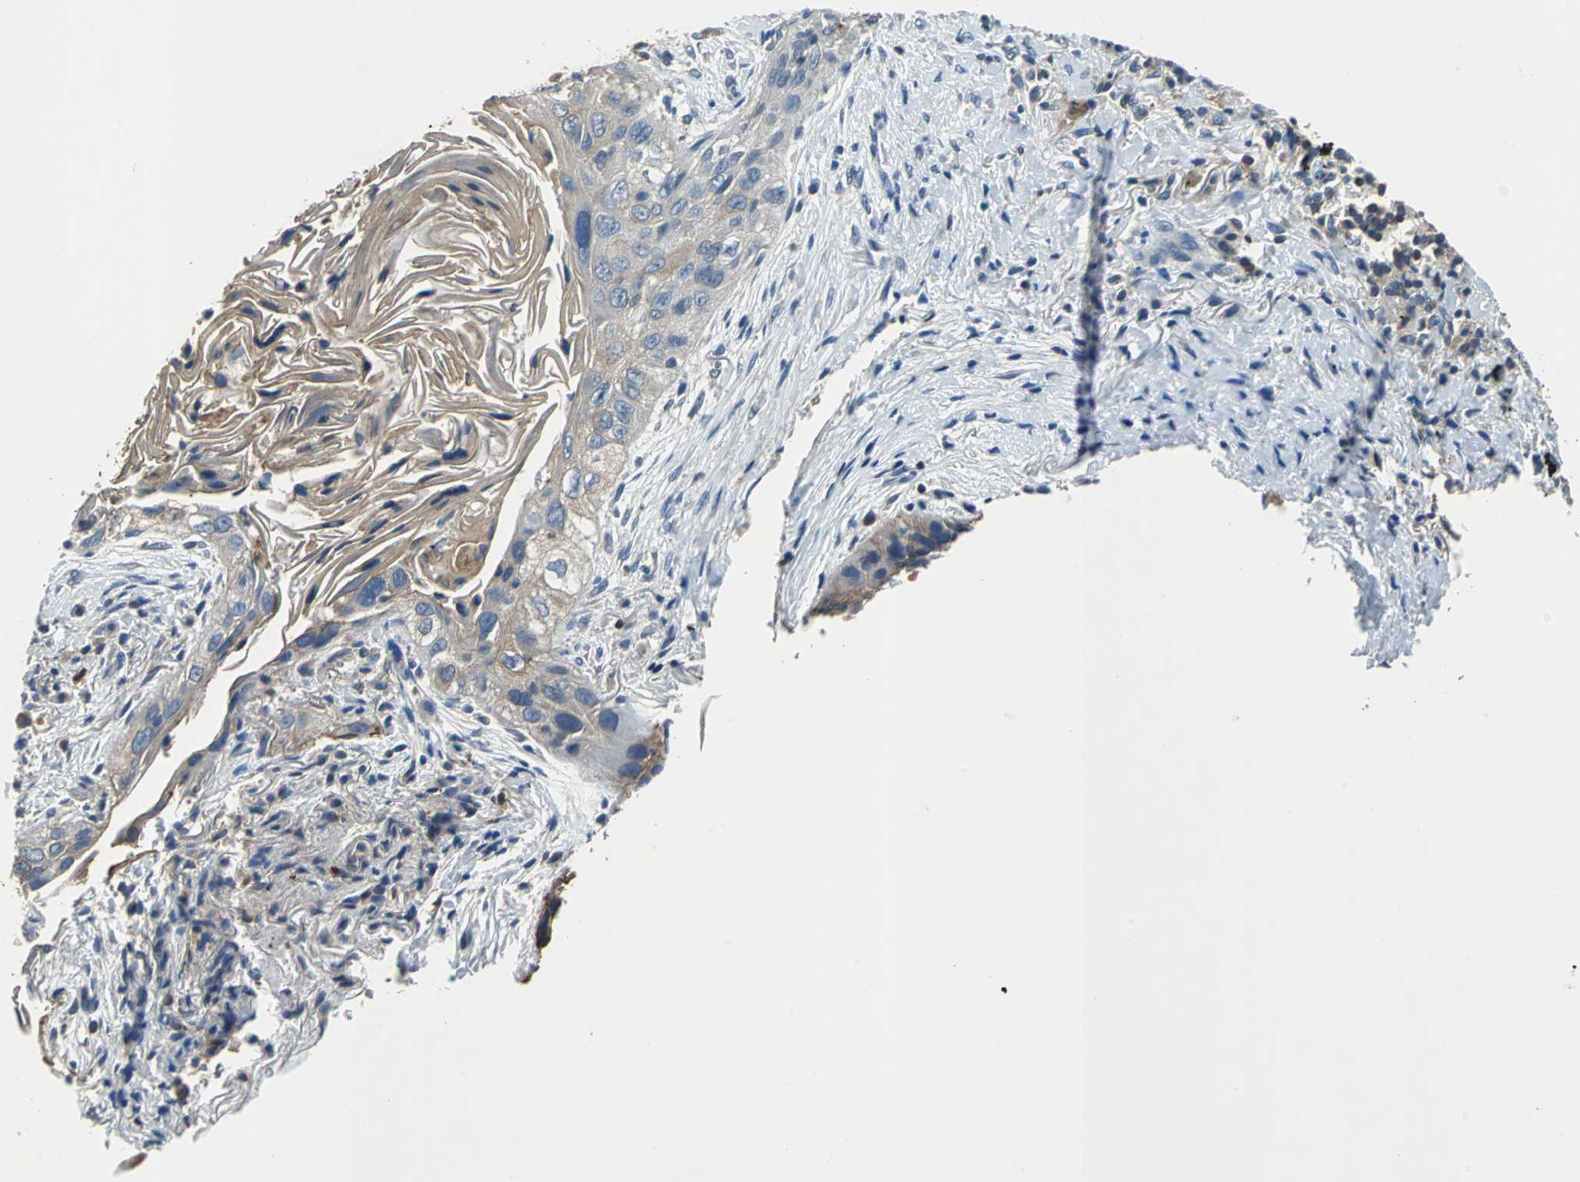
{"staining": {"intensity": "weak", "quantity": "<25%", "location": "cytoplasmic/membranous"}, "tissue": "lung cancer", "cell_type": "Tumor cells", "image_type": "cancer", "snomed": [{"axis": "morphology", "description": "Squamous cell carcinoma, NOS"}, {"axis": "topography", "description": "Lung"}], "caption": "The micrograph shows no staining of tumor cells in lung cancer (squamous cell carcinoma). (DAB (3,3'-diaminobenzidine) immunohistochemistry (IHC), high magnification).", "gene": "PRKCA", "patient": {"sex": "female", "age": 67}}